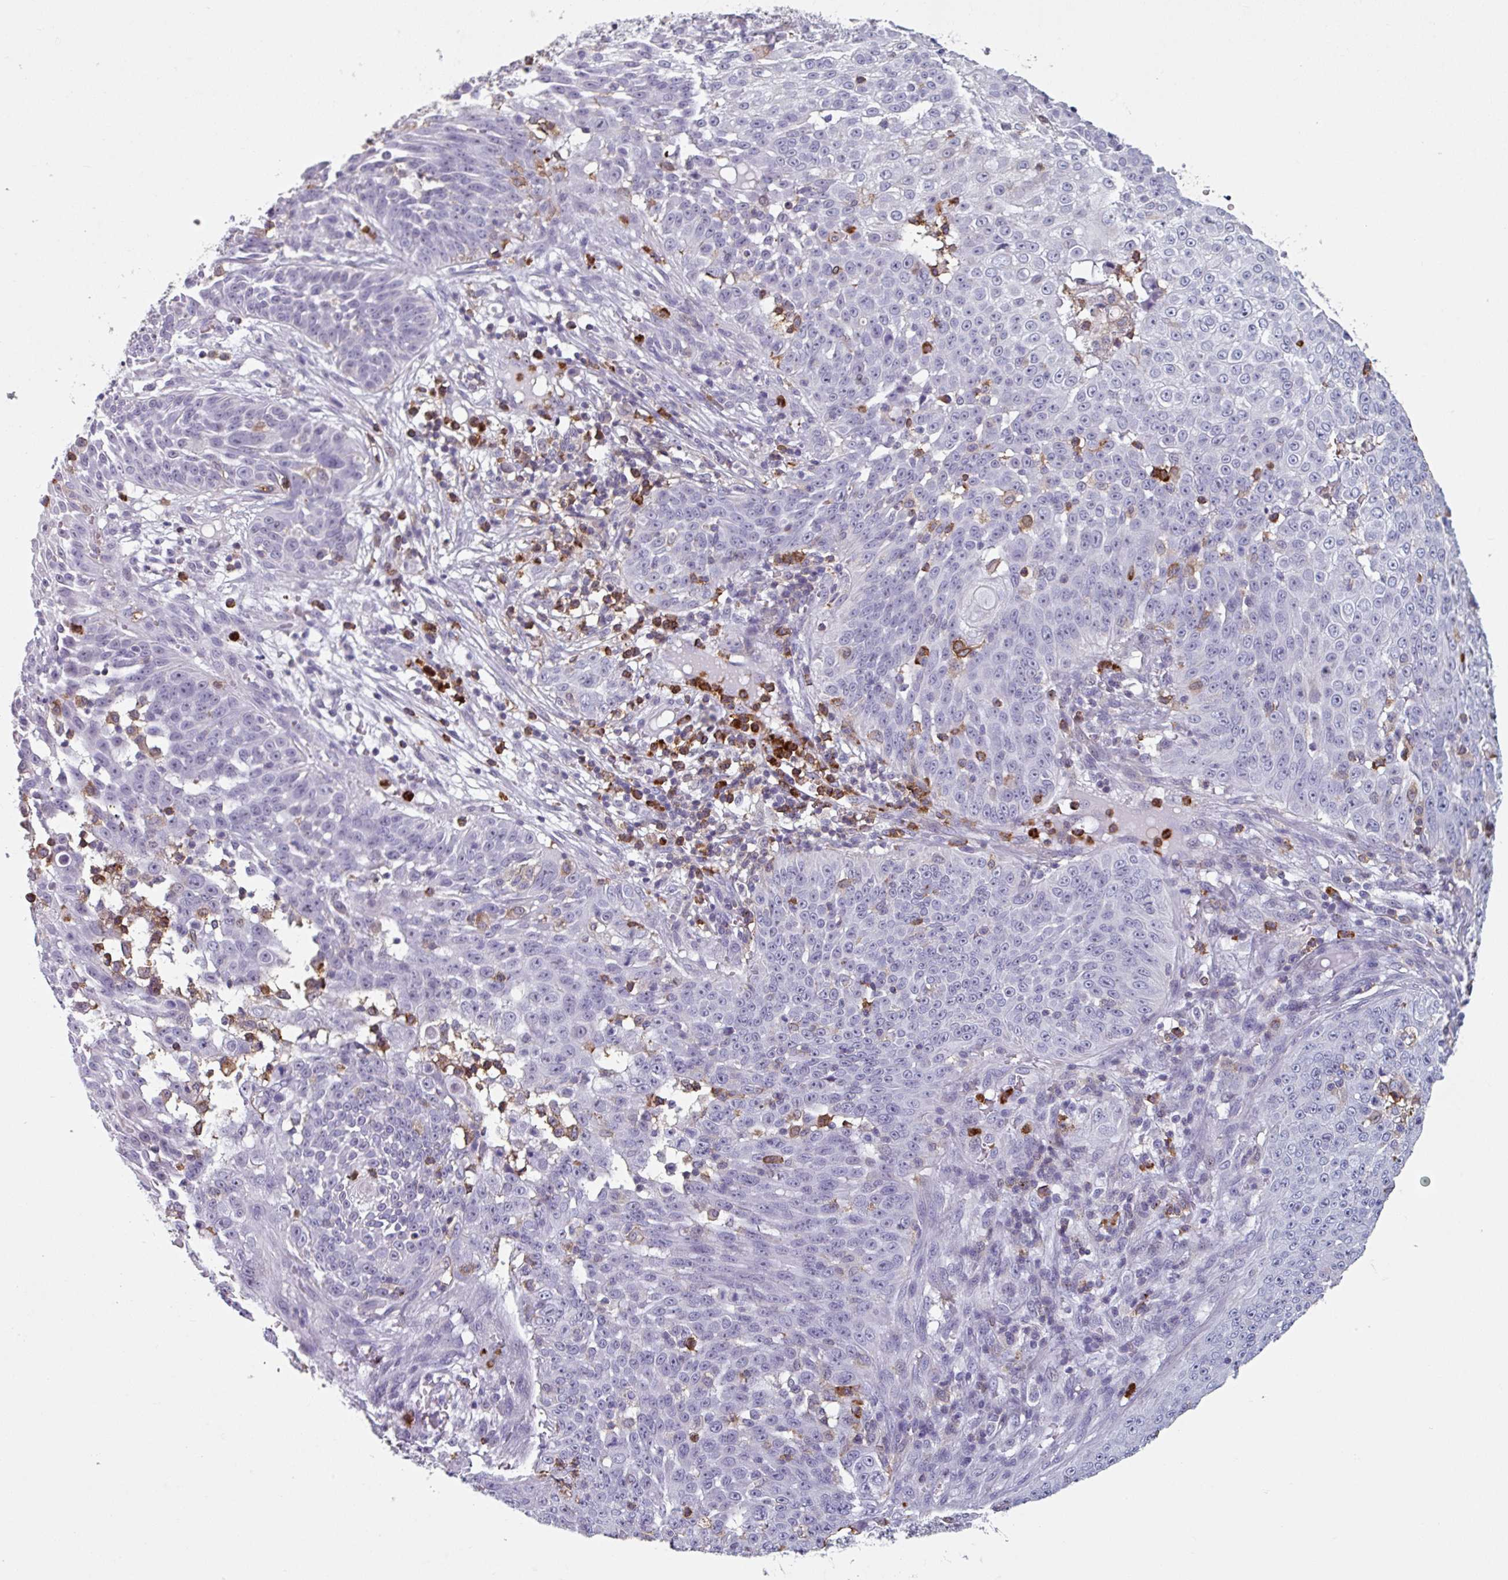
{"staining": {"intensity": "negative", "quantity": "none", "location": "none"}, "tissue": "skin cancer", "cell_type": "Tumor cells", "image_type": "cancer", "snomed": [{"axis": "morphology", "description": "Squamous cell carcinoma, NOS"}, {"axis": "topography", "description": "Skin"}], "caption": "High magnification brightfield microscopy of skin cancer stained with DAB (3,3'-diaminobenzidine) (brown) and counterstained with hematoxylin (blue): tumor cells show no significant expression.", "gene": "EXOSC5", "patient": {"sex": "male", "age": 24}}